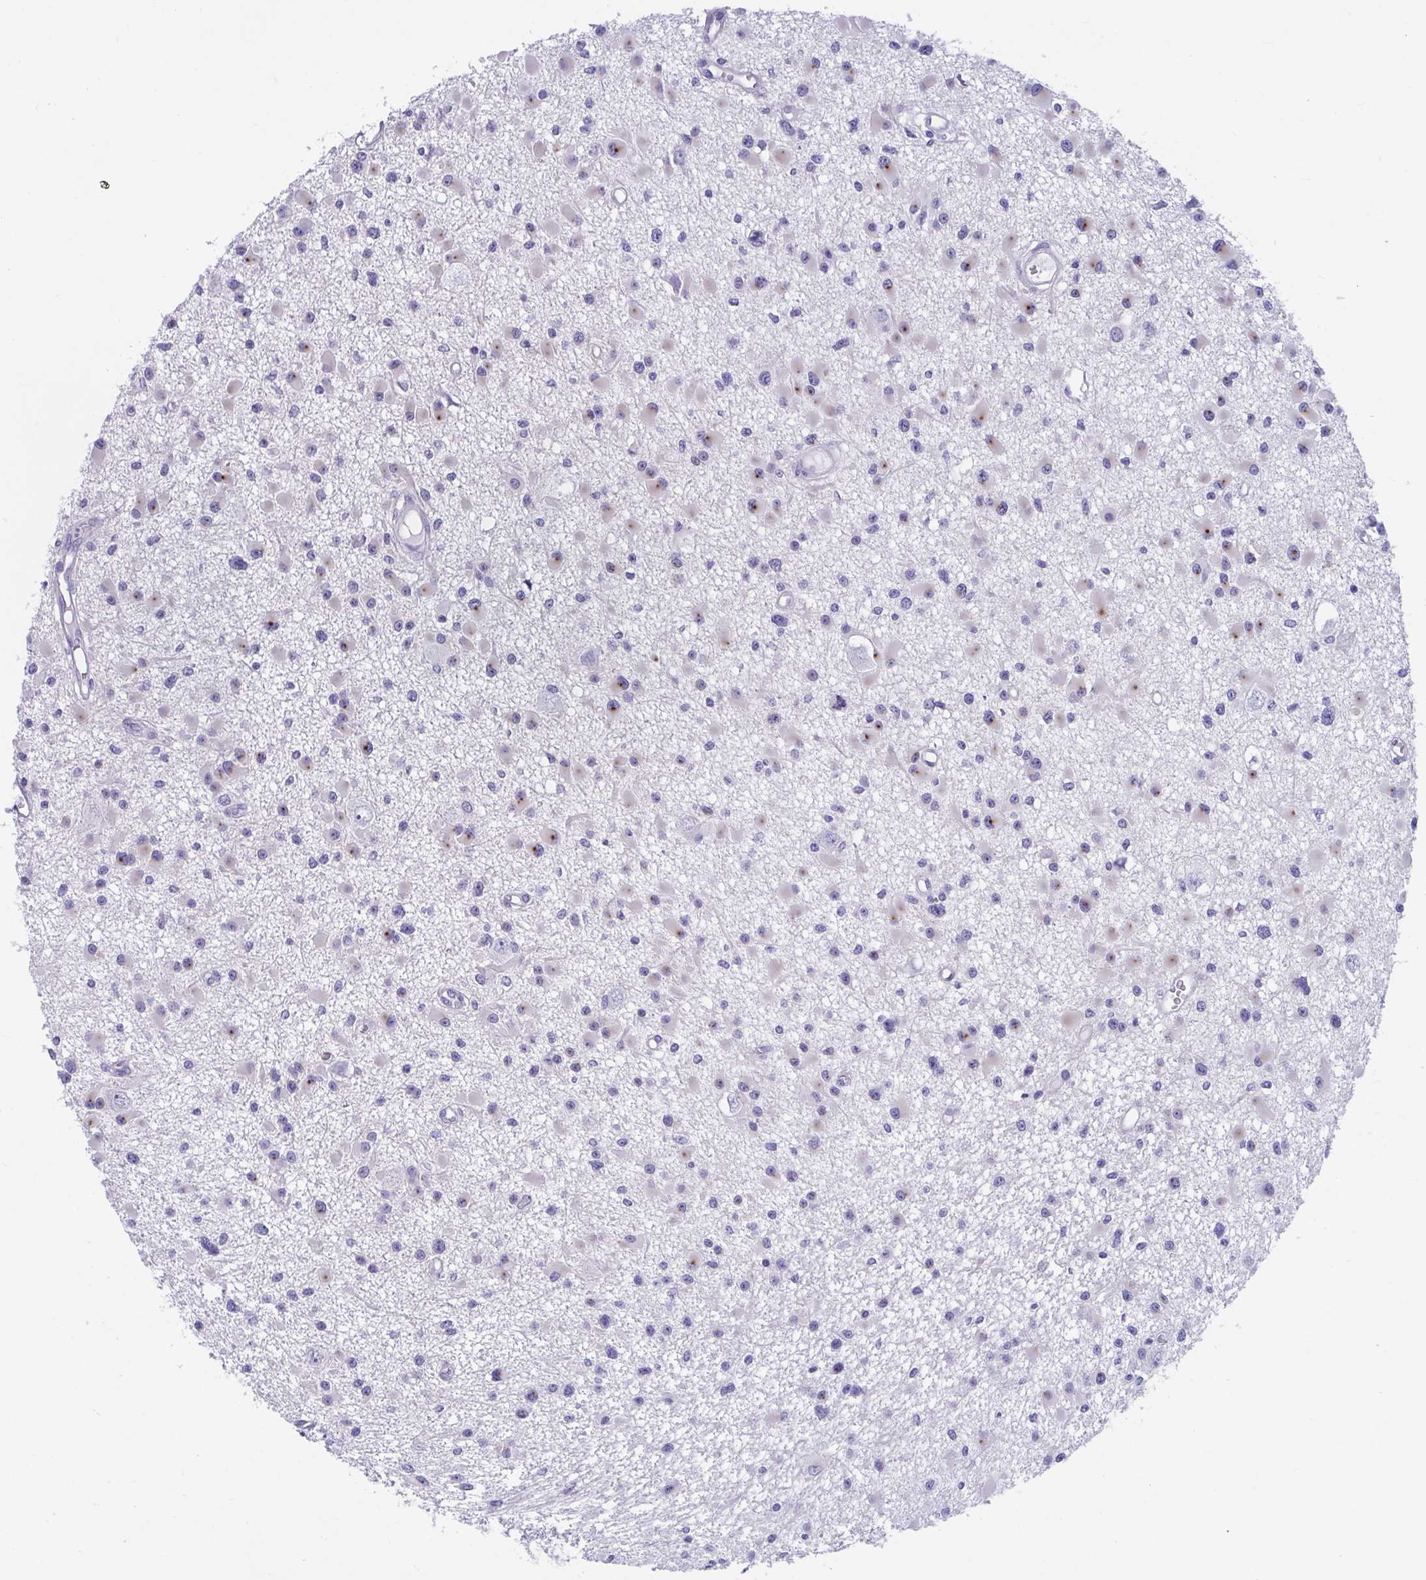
{"staining": {"intensity": "negative", "quantity": "none", "location": "none"}, "tissue": "glioma", "cell_type": "Tumor cells", "image_type": "cancer", "snomed": [{"axis": "morphology", "description": "Glioma, malignant, High grade"}, {"axis": "topography", "description": "Brain"}], "caption": "This is an immunohistochemistry histopathology image of malignant high-grade glioma. There is no positivity in tumor cells.", "gene": "TTC30B", "patient": {"sex": "male", "age": 54}}